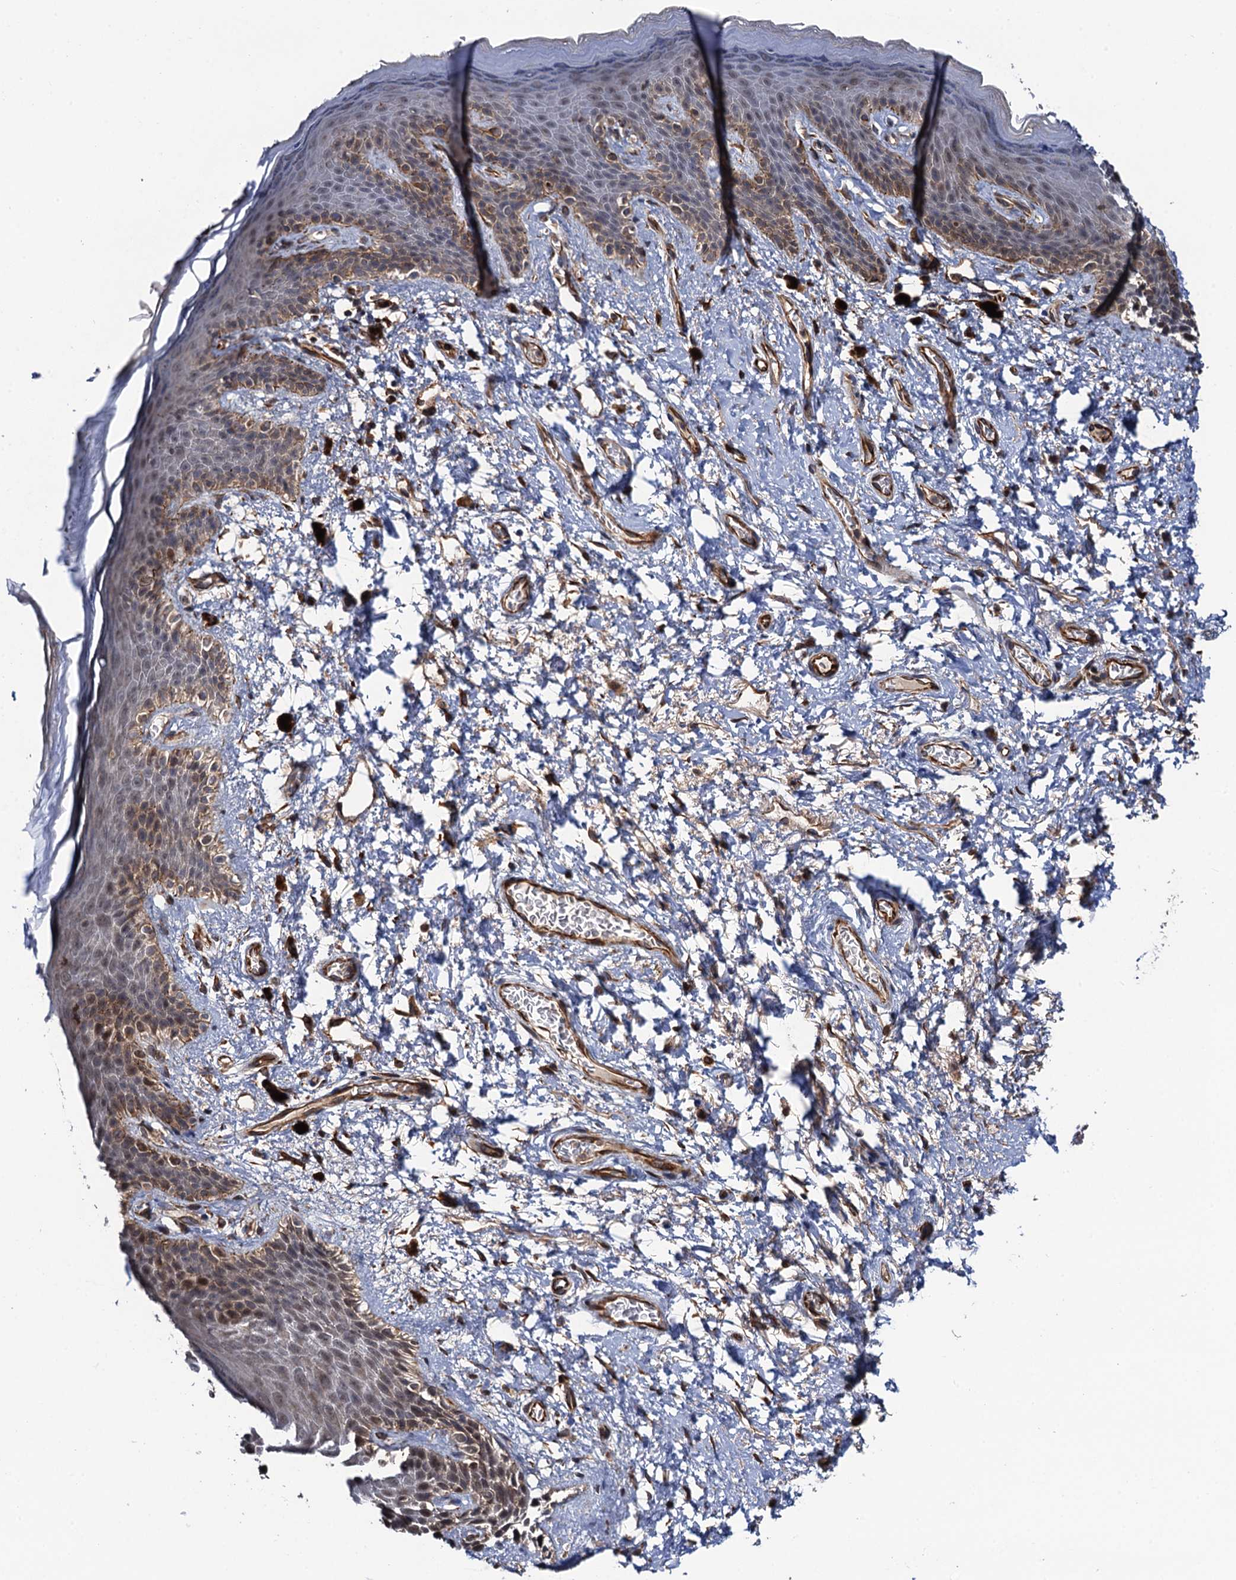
{"staining": {"intensity": "moderate", "quantity": "25%-75%", "location": "cytoplasmic/membranous,nuclear"}, "tissue": "skin", "cell_type": "Epidermal cells", "image_type": "normal", "snomed": [{"axis": "morphology", "description": "Normal tissue, NOS"}, {"axis": "topography", "description": "Anal"}], "caption": "Protein expression analysis of unremarkable skin shows moderate cytoplasmic/membranous,nuclear staining in approximately 25%-75% of epidermal cells.", "gene": "FSIP1", "patient": {"sex": "female", "age": 46}}